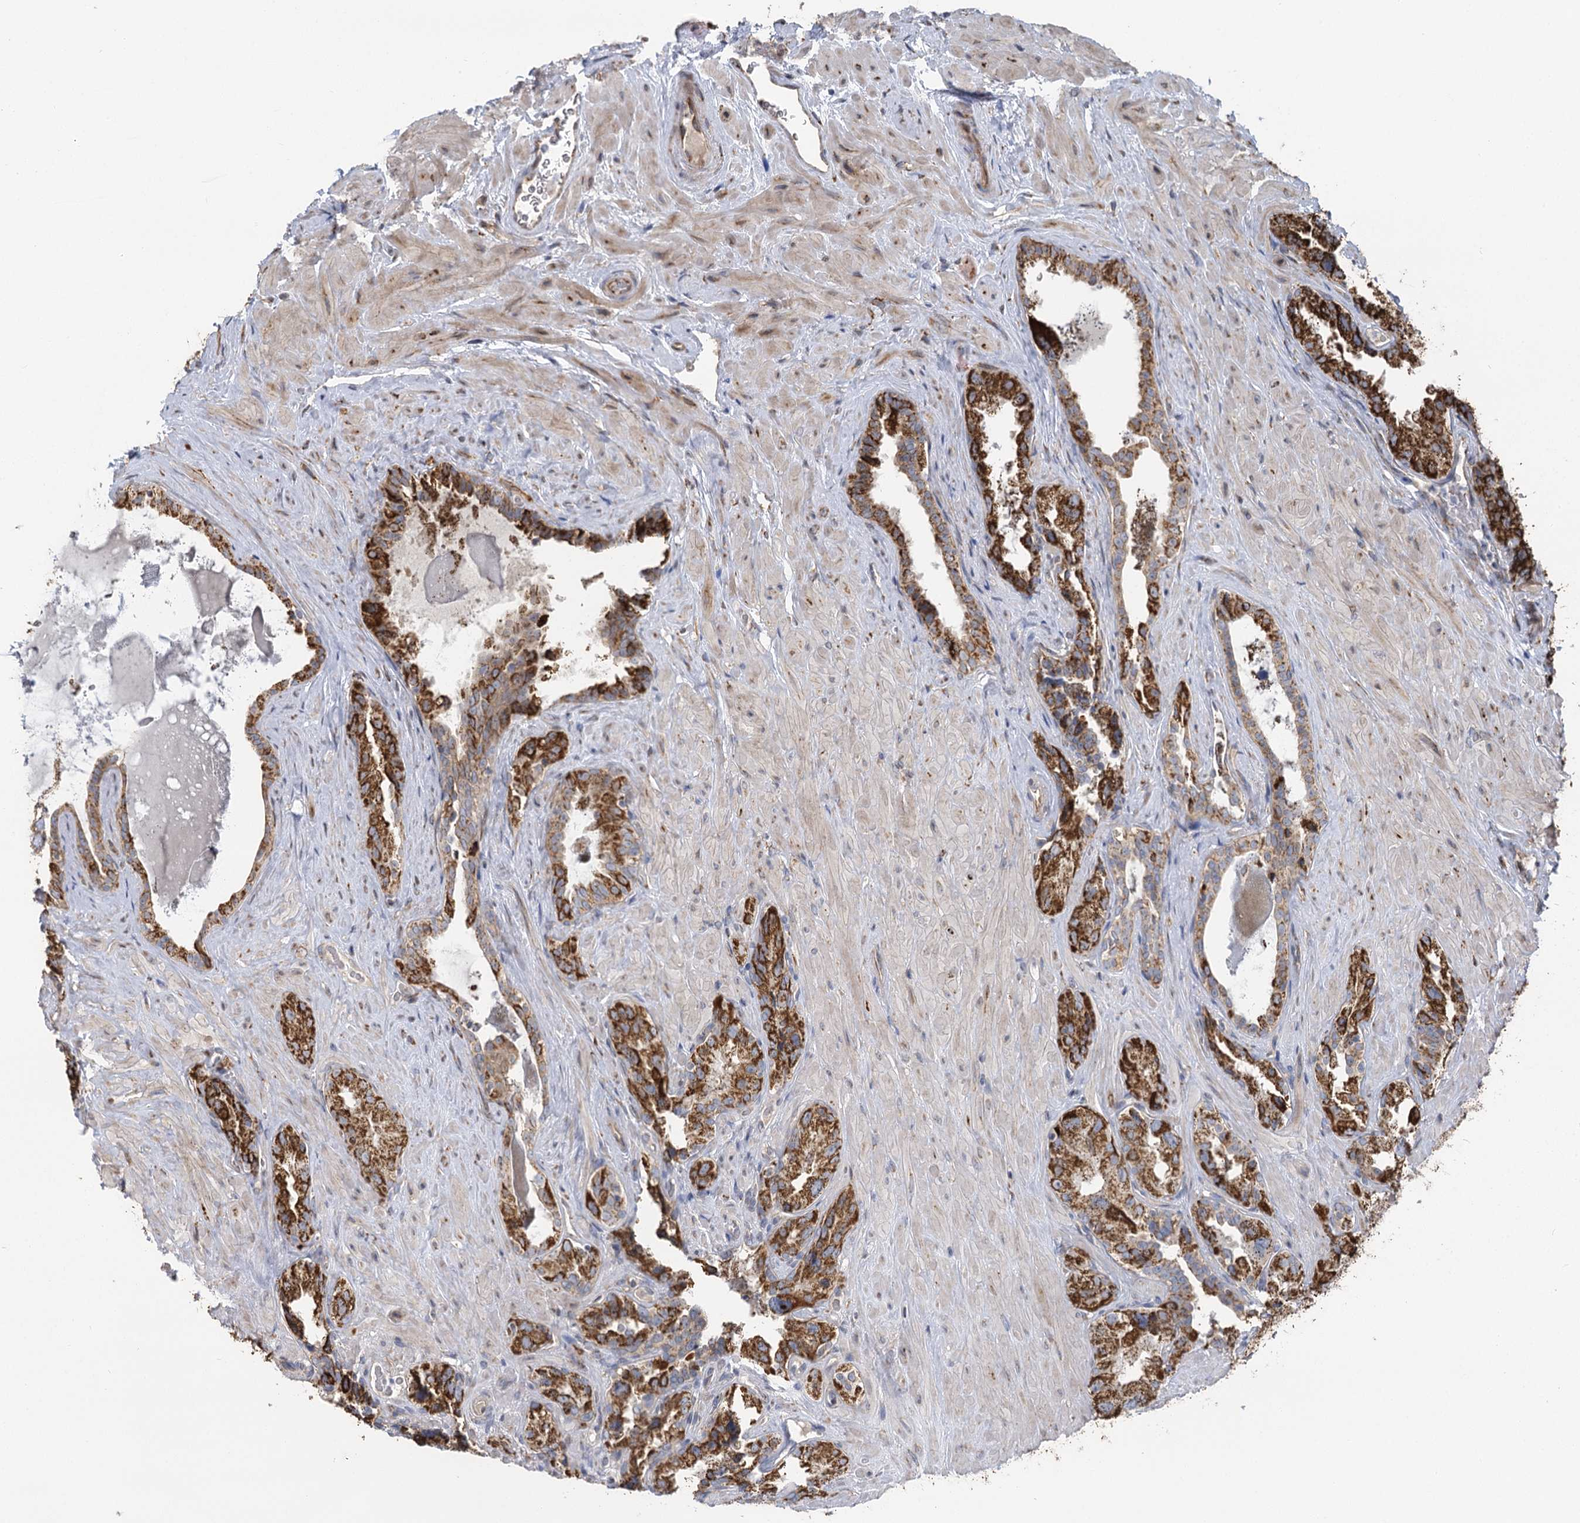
{"staining": {"intensity": "strong", "quantity": ">75%", "location": "cytoplasmic/membranous"}, "tissue": "seminal vesicle", "cell_type": "Glandular cells", "image_type": "normal", "snomed": [{"axis": "morphology", "description": "Normal tissue, NOS"}, {"axis": "topography", "description": "Seminal veicle"}, {"axis": "topography", "description": "Peripheral nerve tissue"}], "caption": "A brown stain shows strong cytoplasmic/membranous expression of a protein in glandular cells of unremarkable human seminal vesicle. The protein of interest is shown in brown color, while the nuclei are stained blue.", "gene": "IL11RA", "patient": {"sex": "male", "age": 67}}